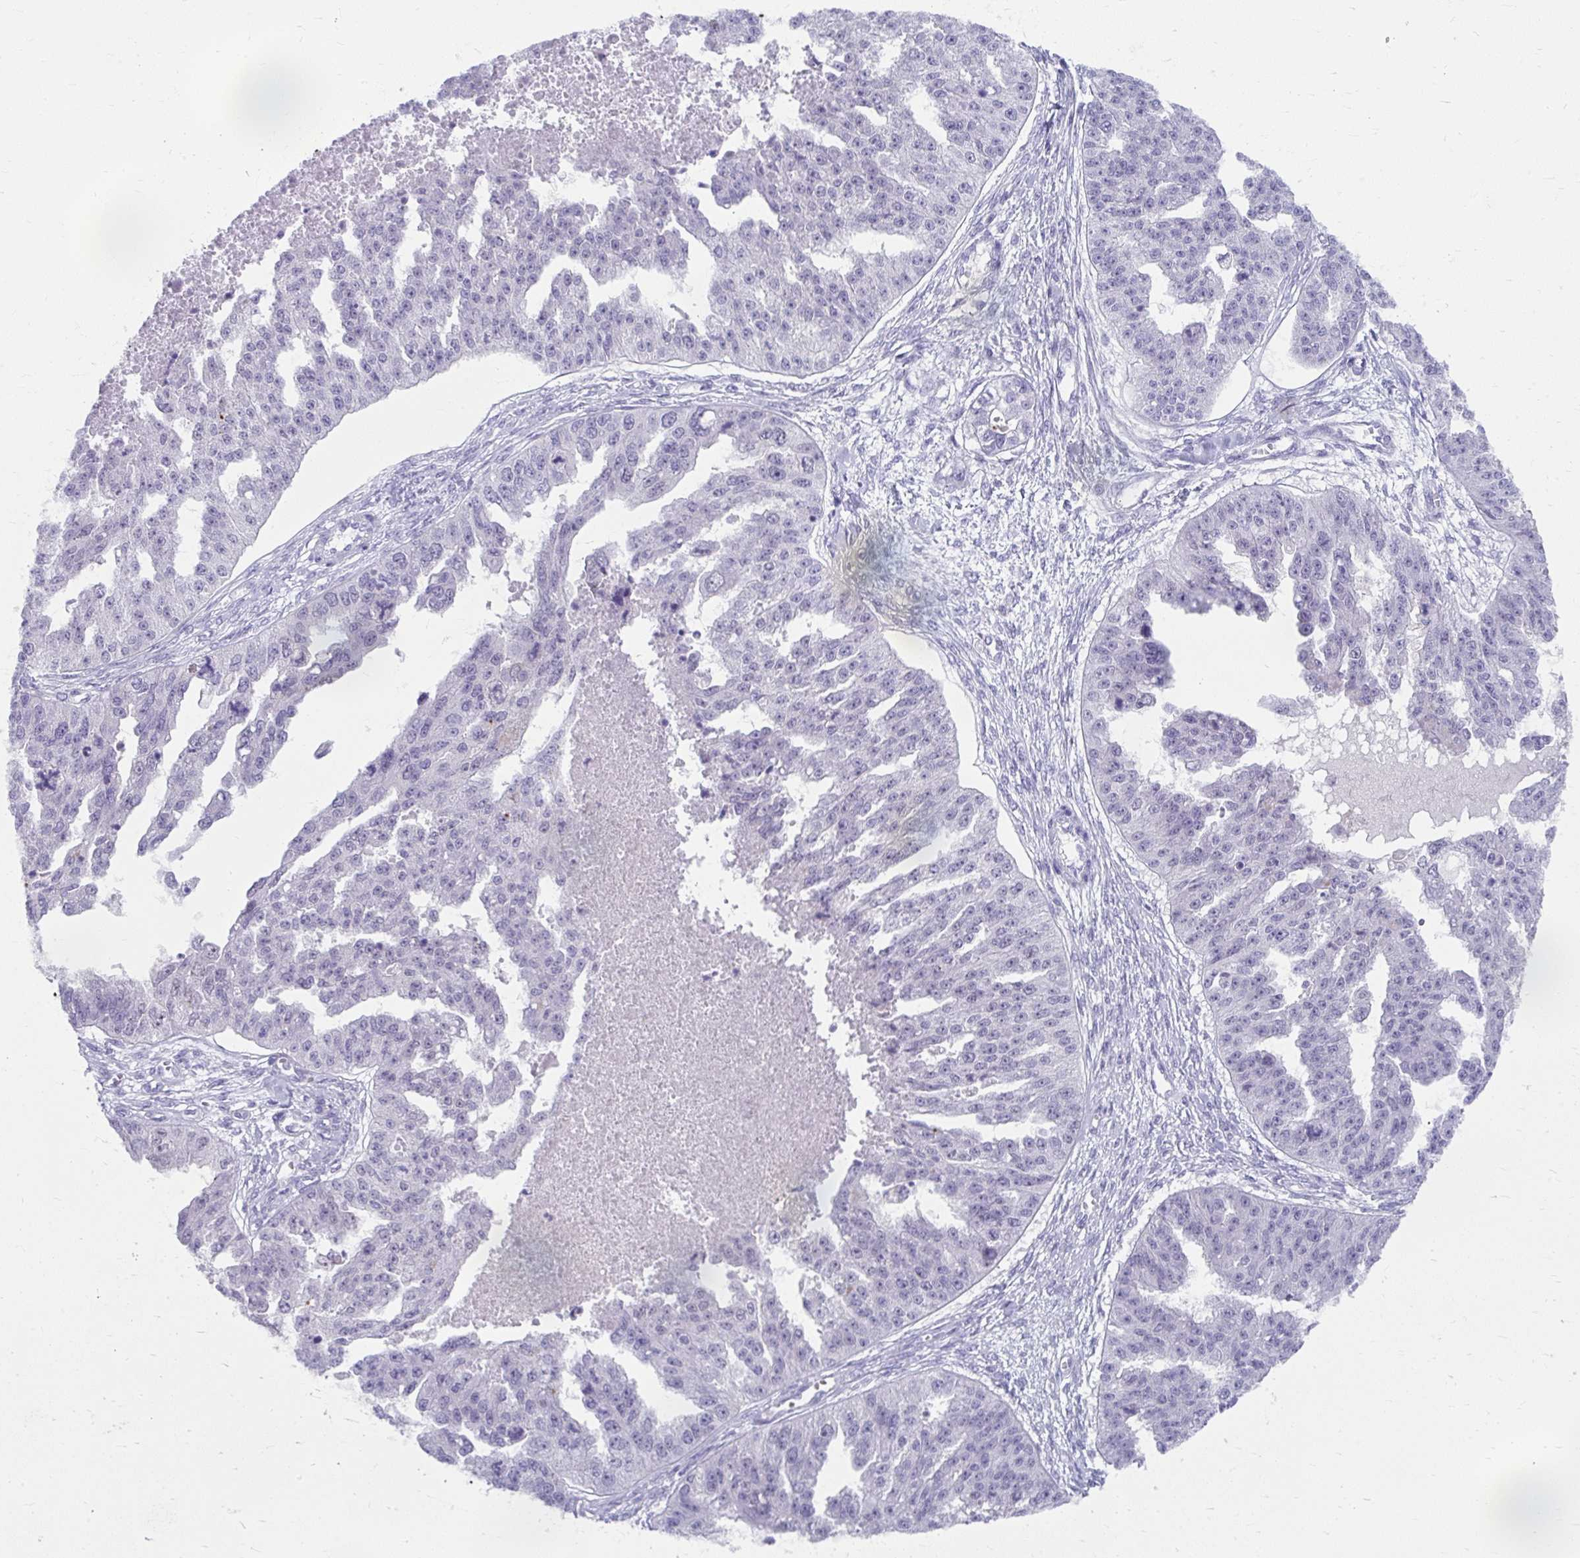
{"staining": {"intensity": "negative", "quantity": "none", "location": "none"}, "tissue": "ovarian cancer", "cell_type": "Tumor cells", "image_type": "cancer", "snomed": [{"axis": "morphology", "description": "Cystadenocarcinoma, serous, NOS"}, {"axis": "topography", "description": "Ovary"}], "caption": "The photomicrograph reveals no staining of tumor cells in ovarian cancer.", "gene": "UGT3A2", "patient": {"sex": "female", "age": 58}}